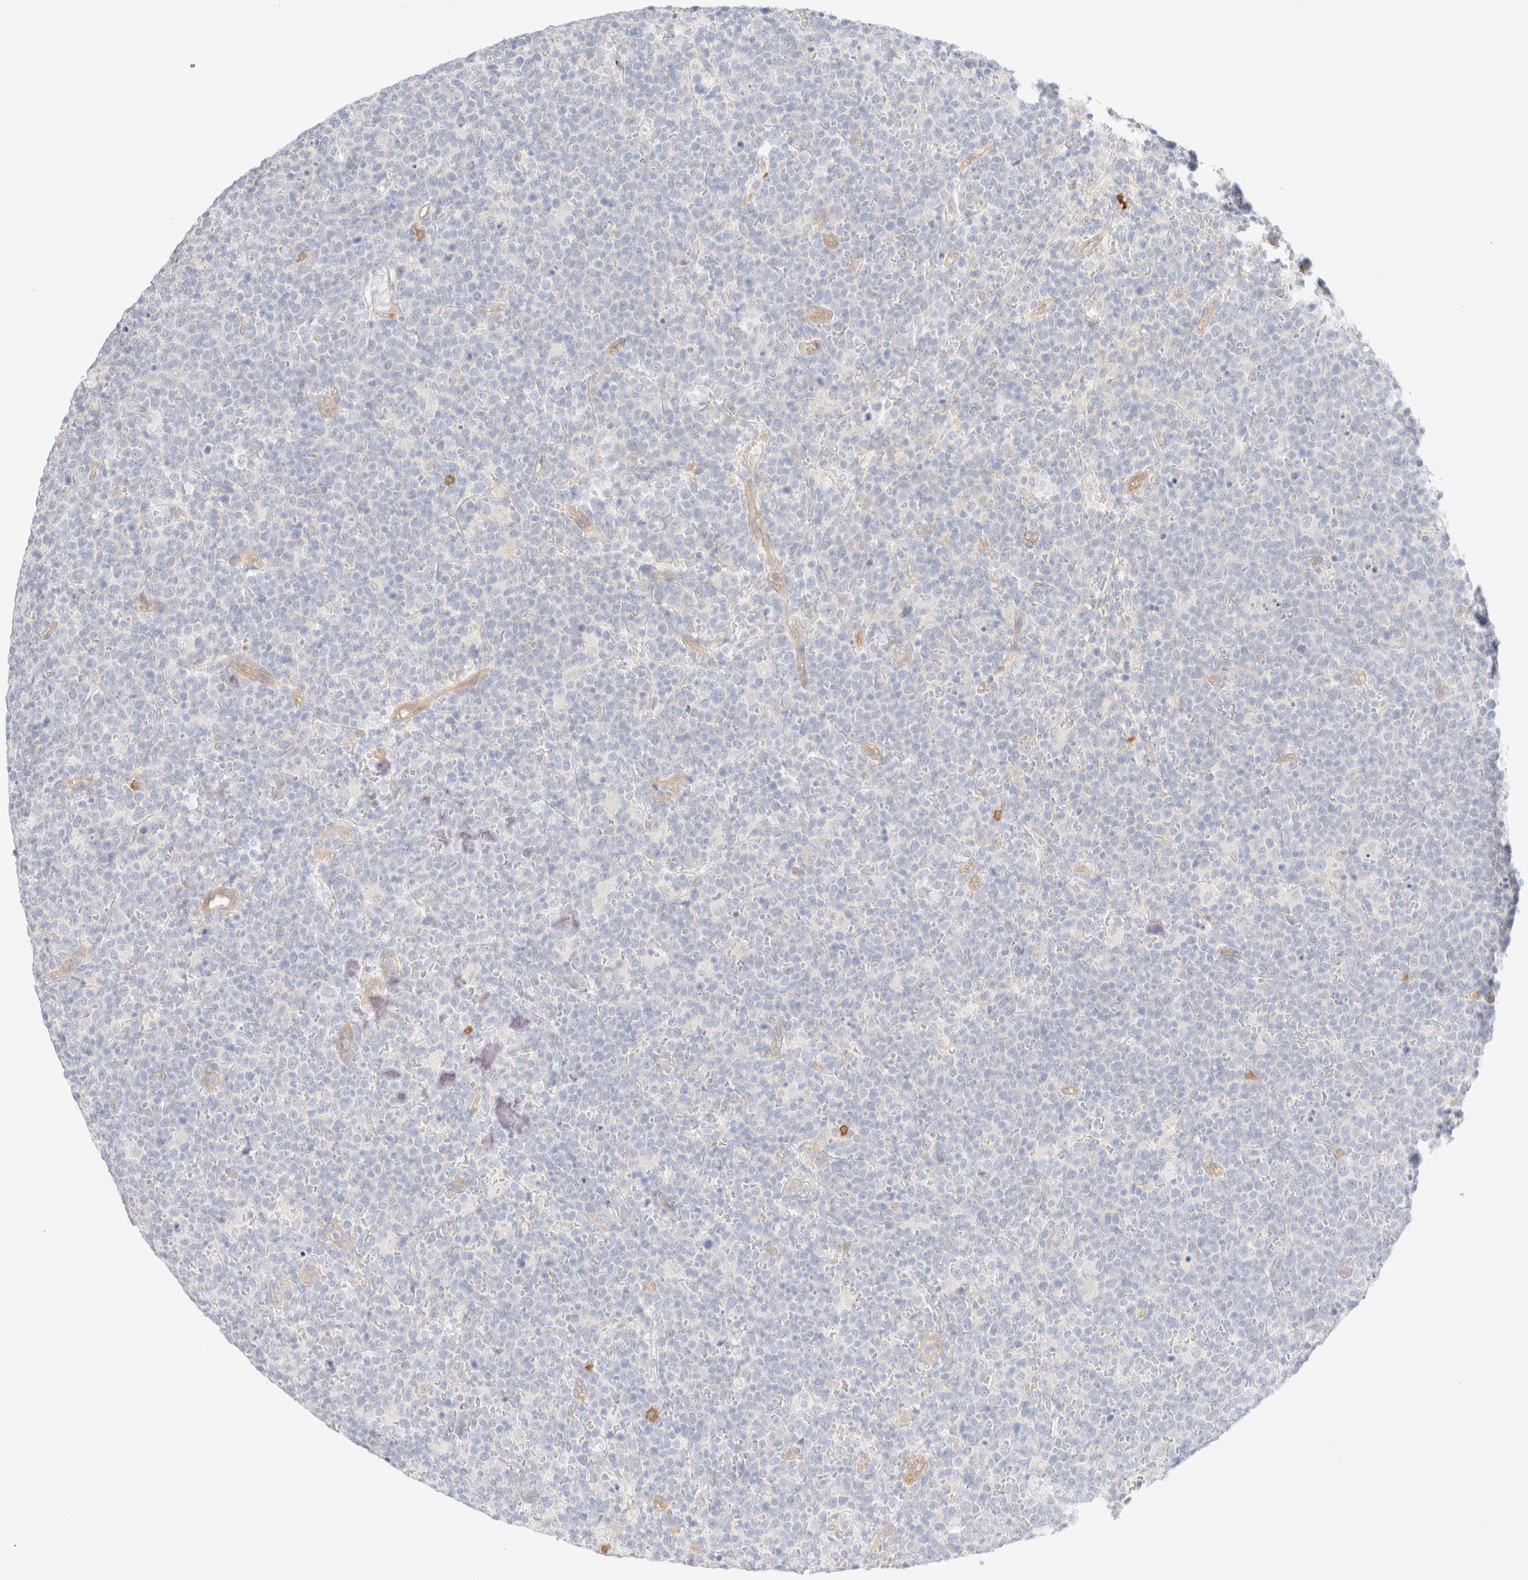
{"staining": {"intensity": "negative", "quantity": "none", "location": "none"}, "tissue": "lymphoma", "cell_type": "Tumor cells", "image_type": "cancer", "snomed": [{"axis": "morphology", "description": "Malignant lymphoma, non-Hodgkin's type, High grade"}, {"axis": "topography", "description": "Lymph node"}], "caption": "Micrograph shows no protein positivity in tumor cells of high-grade malignant lymphoma, non-Hodgkin's type tissue. The staining is performed using DAB (3,3'-diaminobenzidine) brown chromogen with nuclei counter-stained in using hematoxylin.", "gene": "NIBAN2", "patient": {"sex": "male", "age": 61}}